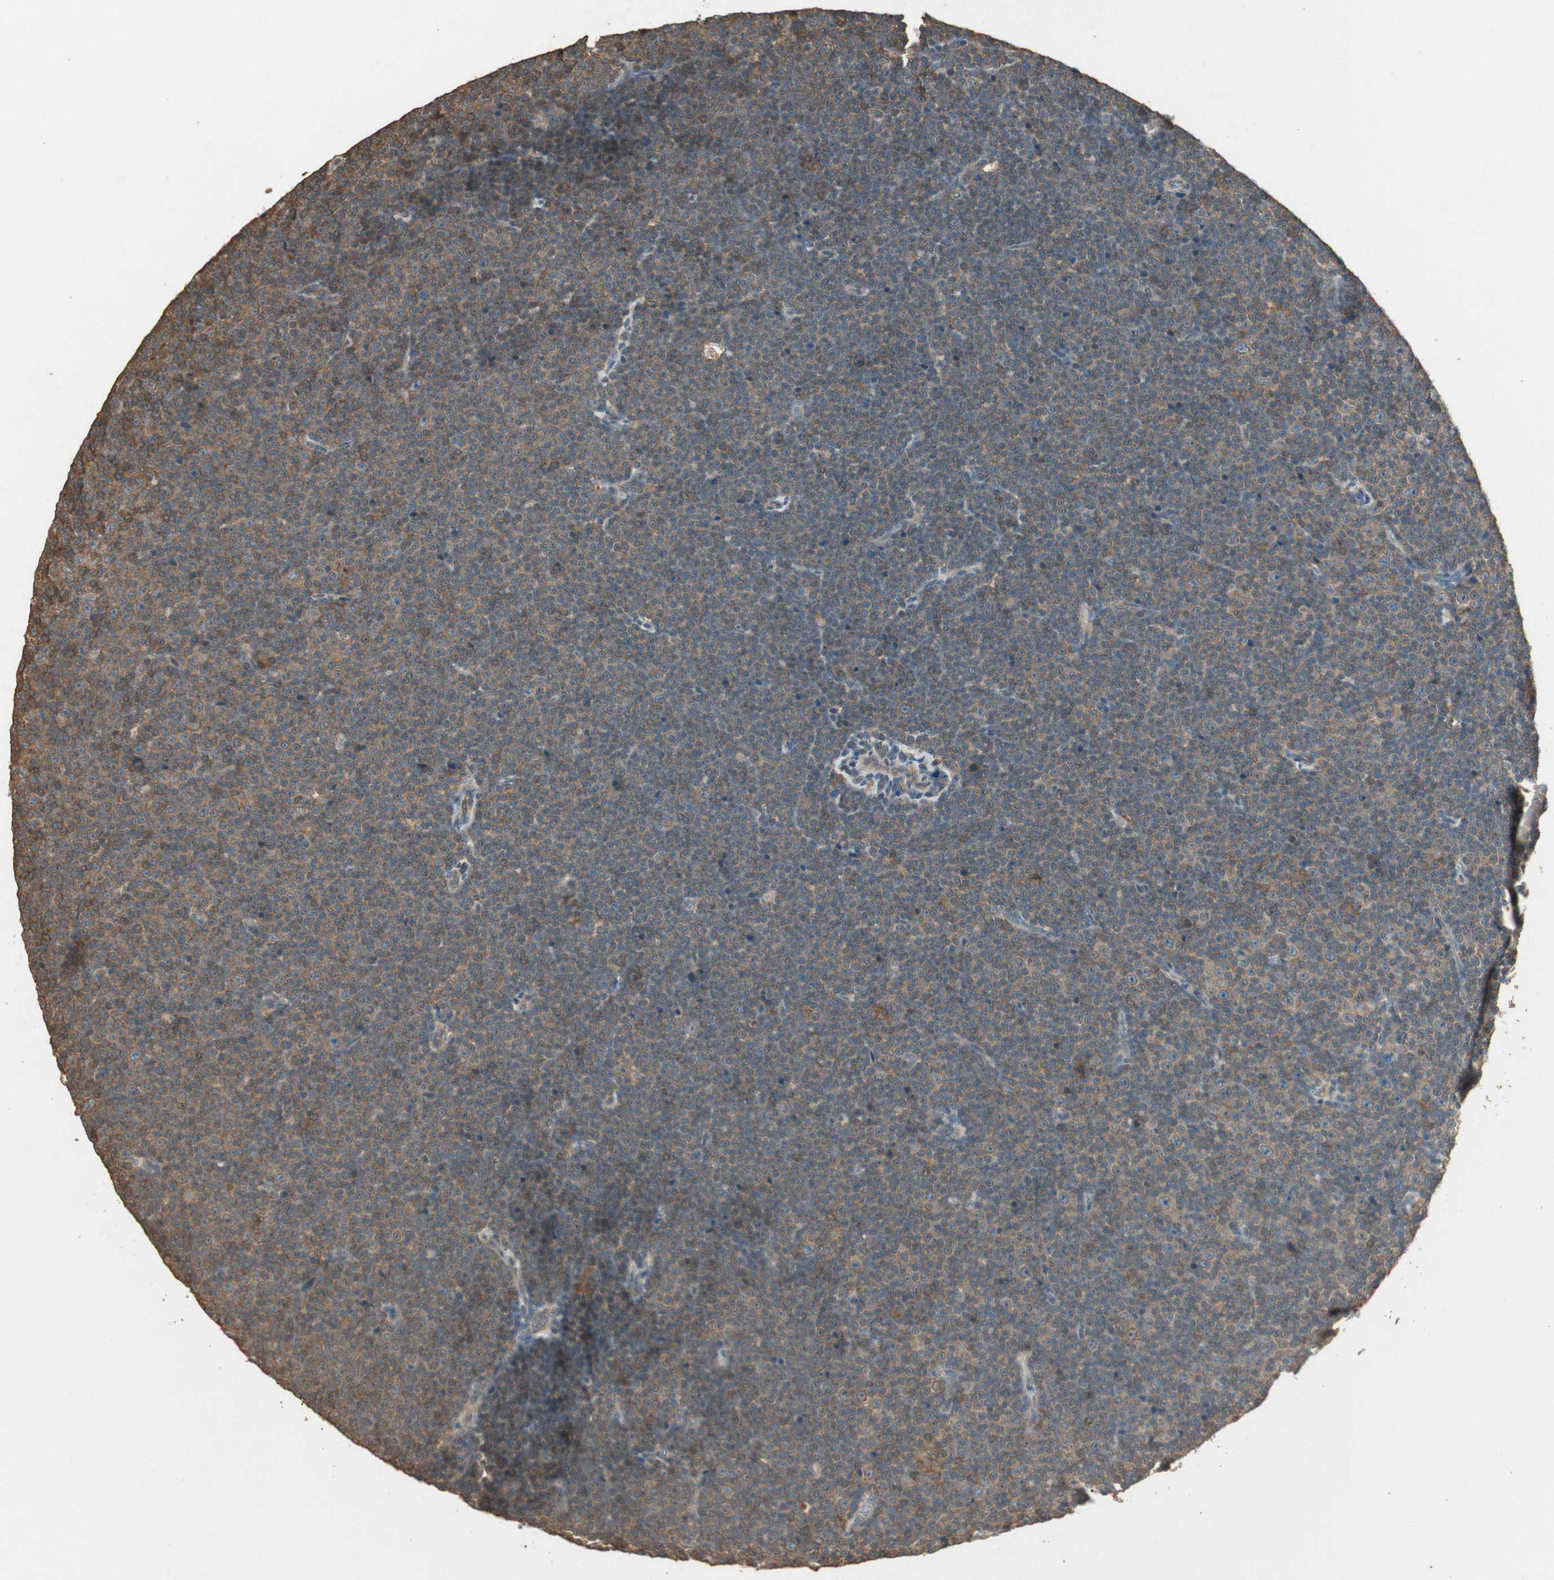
{"staining": {"intensity": "moderate", "quantity": ">75%", "location": "cytoplasmic/membranous"}, "tissue": "lymphoma", "cell_type": "Tumor cells", "image_type": "cancer", "snomed": [{"axis": "morphology", "description": "Malignant lymphoma, non-Hodgkin's type, Low grade"}, {"axis": "topography", "description": "Lymph node"}], "caption": "There is medium levels of moderate cytoplasmic/membranous staining in tumor cells of lymphoma, as demonstrated by immunohistochemical staining (brown color).", "gene": "USP2", "patient": {"sex": "female", "age": 67}}